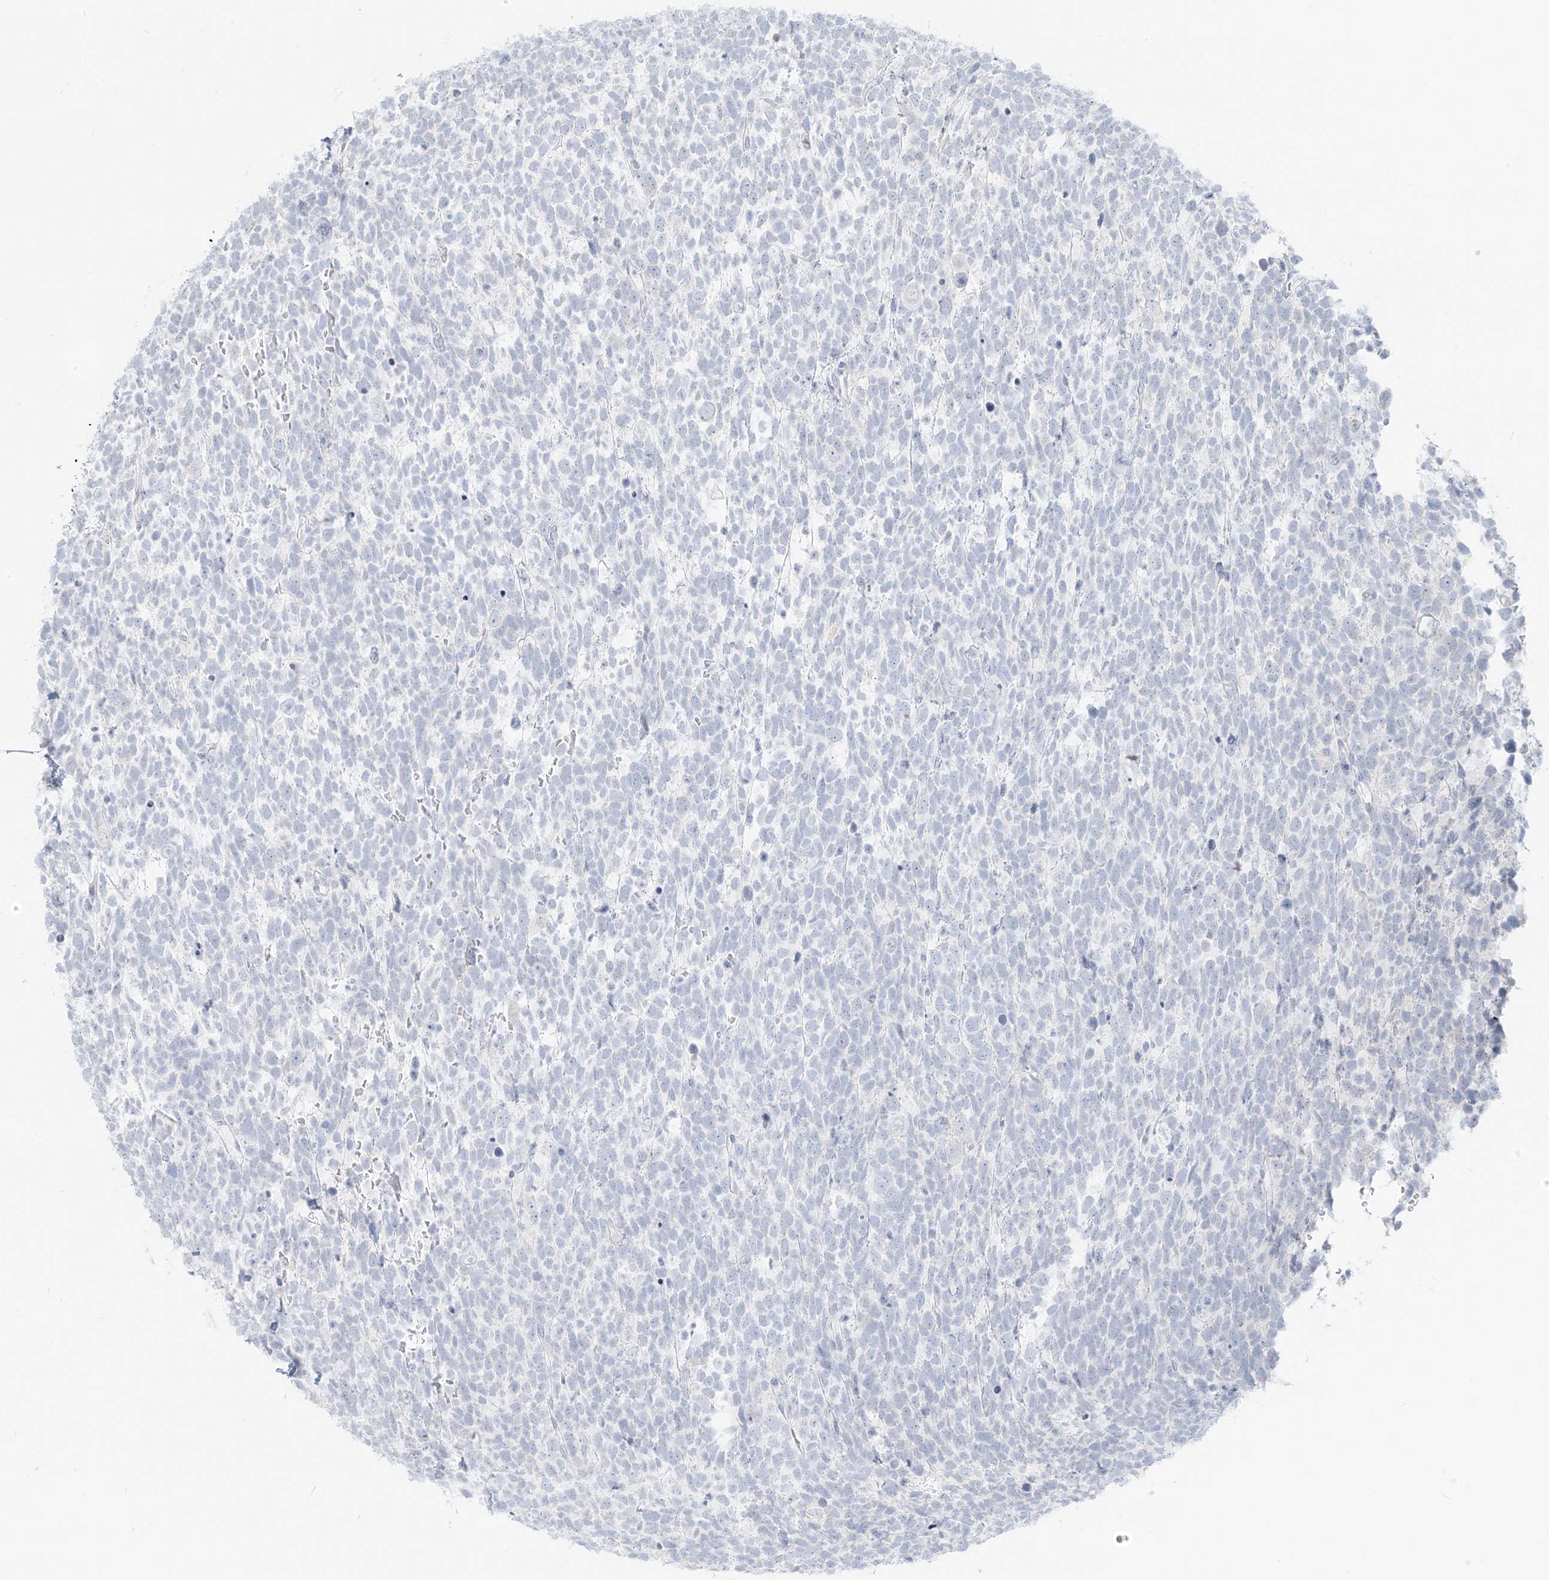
{"staining": {"intensity": "negative", "quantity": "none", "location": "none"}, "tissue": "urothelial cancer", "cell_type": "Tumor cells", "image_type": "cancer", "snomed": [{"axis": "morphology", "description": "Urothelial carcinoma, High grade"}, {"axis": "topography", "description": "Urinary bladder"}], "caption": "Urothelial cancer stained for a protein using immunohistochemistry reveals no expression tumor cells.", "gene": "OSBPL7", "patient": {"sex": "female", "age": 82}}